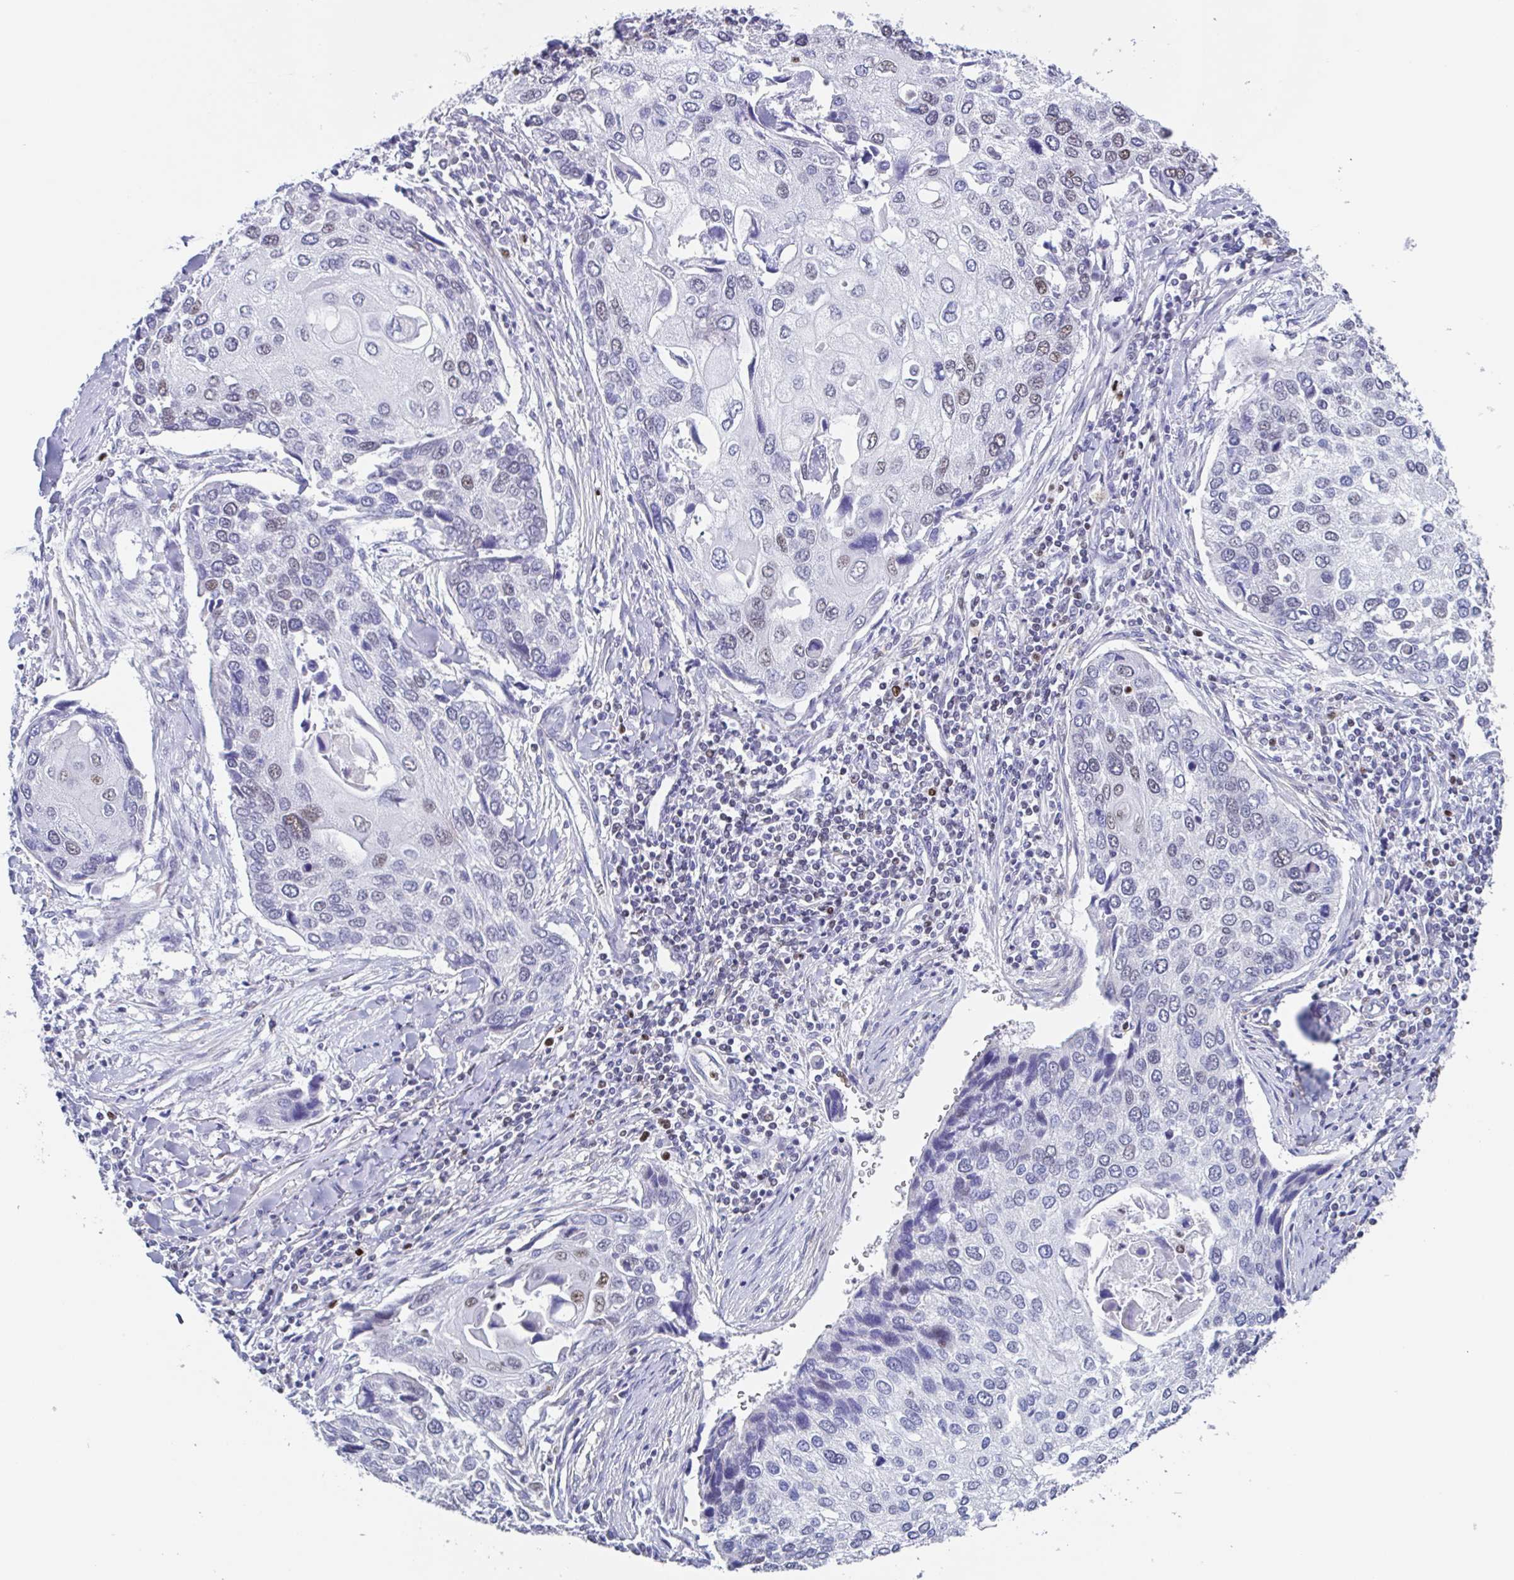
{"staining": {"intensity": "negative", "quantity": "none", "location": "none"}, "tissue": "lung cancer", "cell_type": "Tumor cells", "image_type": "cancer", "snomed": [{"axis": "morphology", "description": "Squamous cell carcinoma, NOS"}, {"axis": "morphology", "description": "Squamous cell carcinoma, metastatic, NOS"}, {"axis": "topography", "description": "Lung"}], "caption": "Tumor cells are negative for brown protein staining in lung squamous cell carcinoma.", "gene": "PBOV1", "patient": {"sex": "male", "age": 63}}